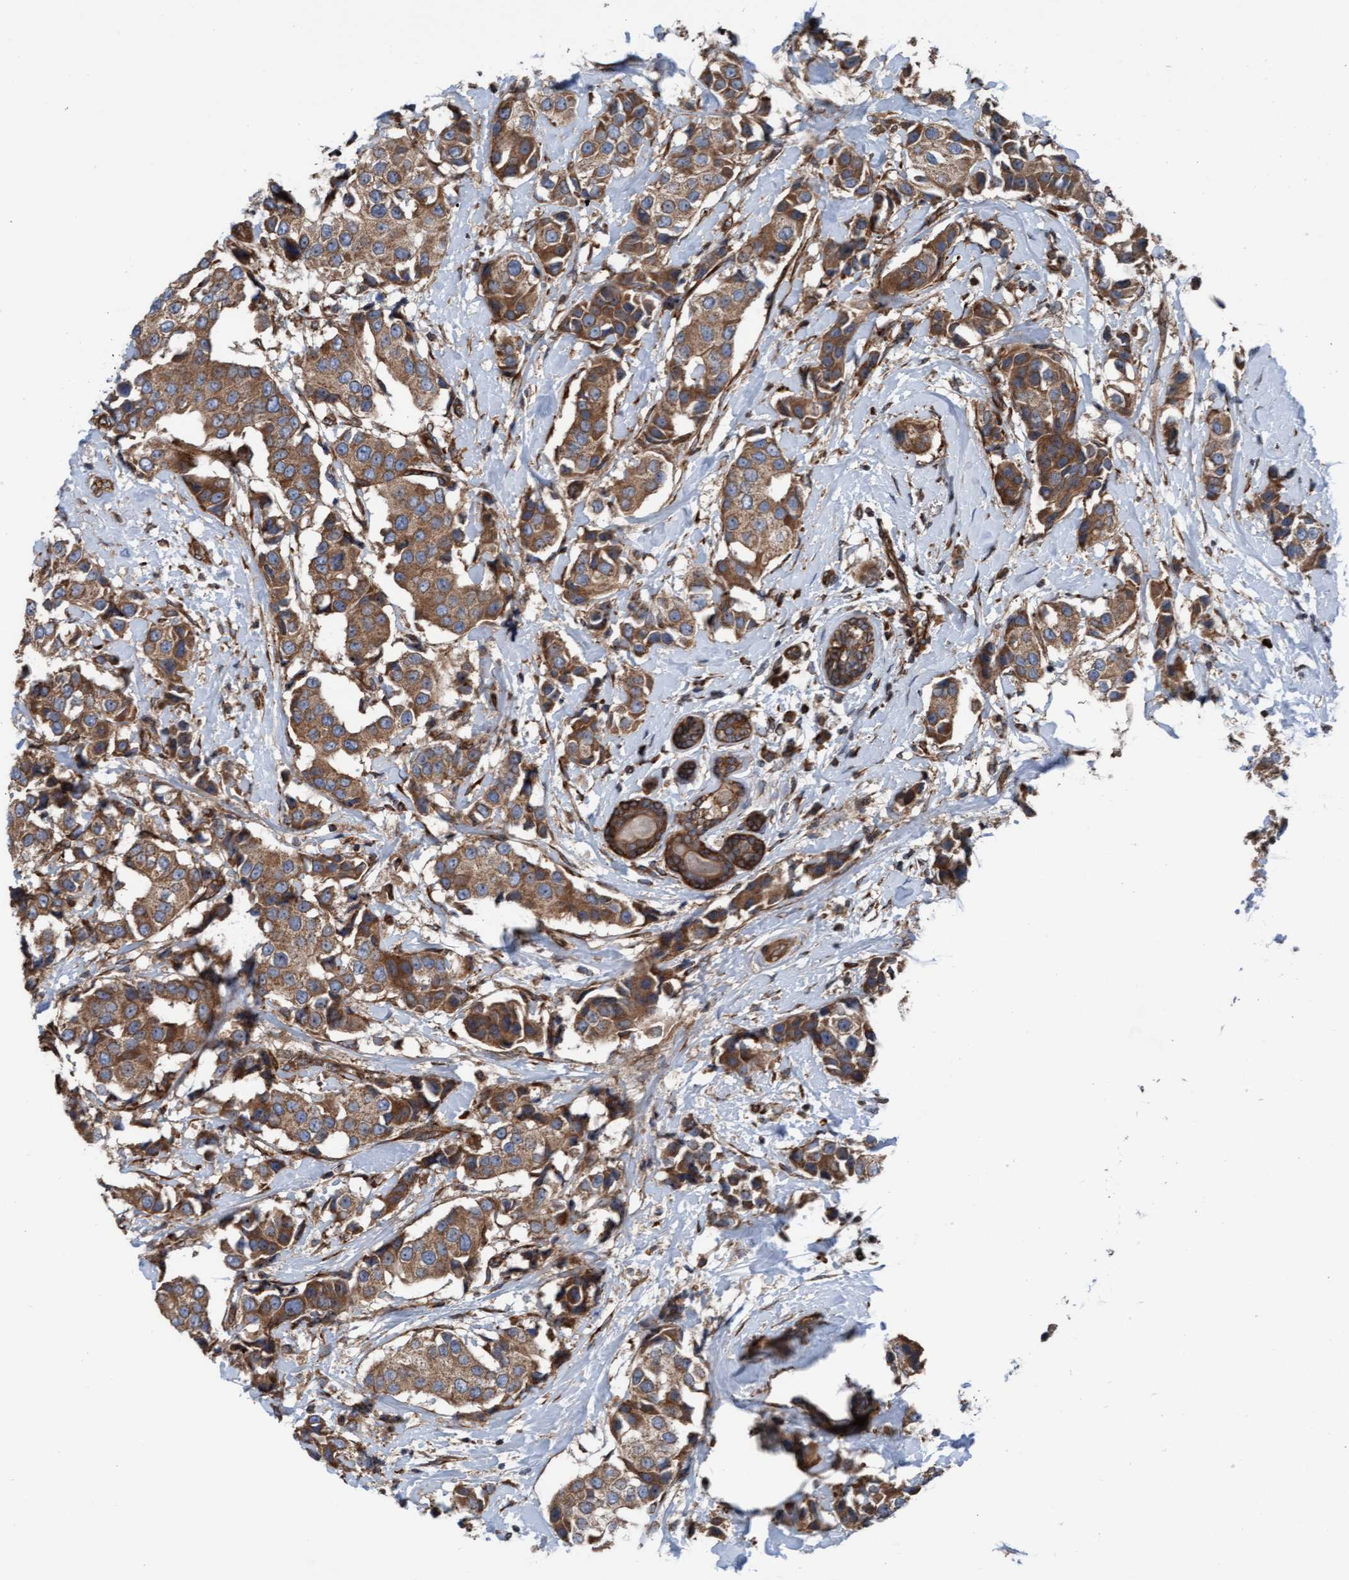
{"staining": {"intensity": "moderate", "quantity": ">75%", "location": "cytoplasmic/membranous"}, "tissue": "breast cancer", "cell_type": "Tumor cells", "image_type": "cancer", "snomed": [{"axis": "morphology", "description": "Normal tissue, NOS"}, {"axis": "morphology", "description": "Duct carcinoma"}, {"axis": "topography", "description": "Breast"}], "caption": "Protein expression analysis of intraductal carcinoma (breast) shows moderate cytoplasmic/membranous staining in approximately >75% of tumor cells.", "gene": "RAP1GAP2", "patient": {"sex": "female", "age": 39}}